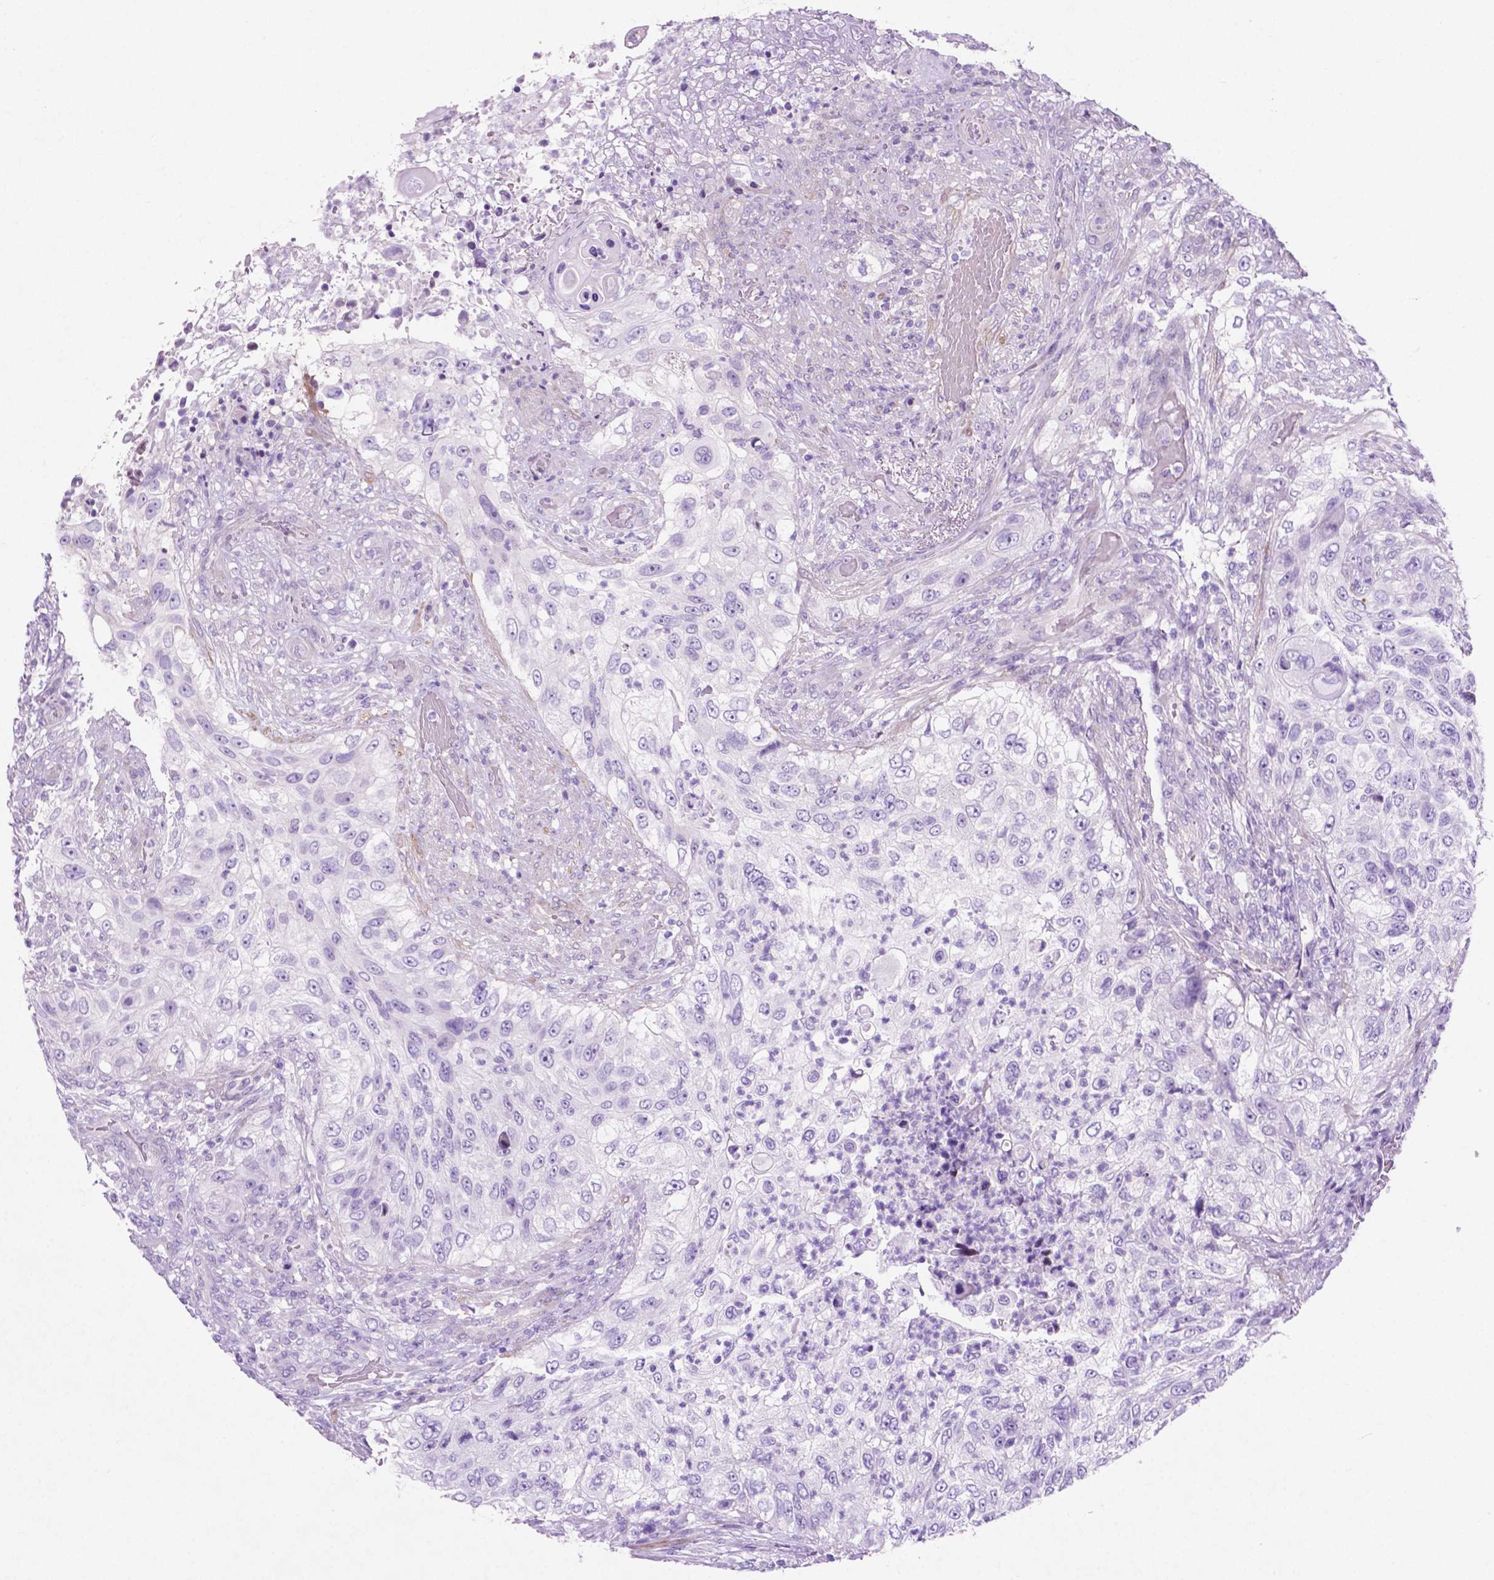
{"staining": {"intensity": "negative", "quantity": "none", "location": "none"}, "tissue": "urothelial cancer", "cell_type": "Tumor cells", "image_type": "cancer", "snomed": [{"axis": "morphology", "description": "Urothelial carcinoma, High grade"}, {"axis": "topography", "description": "Urinary bladder"}], "caption": "This is an IHC histopathology image of human urothelial cancer. There is no positivity in tumor cells.", "gene": "ASPG", "patient": {"sex": "female", "age": 60}}